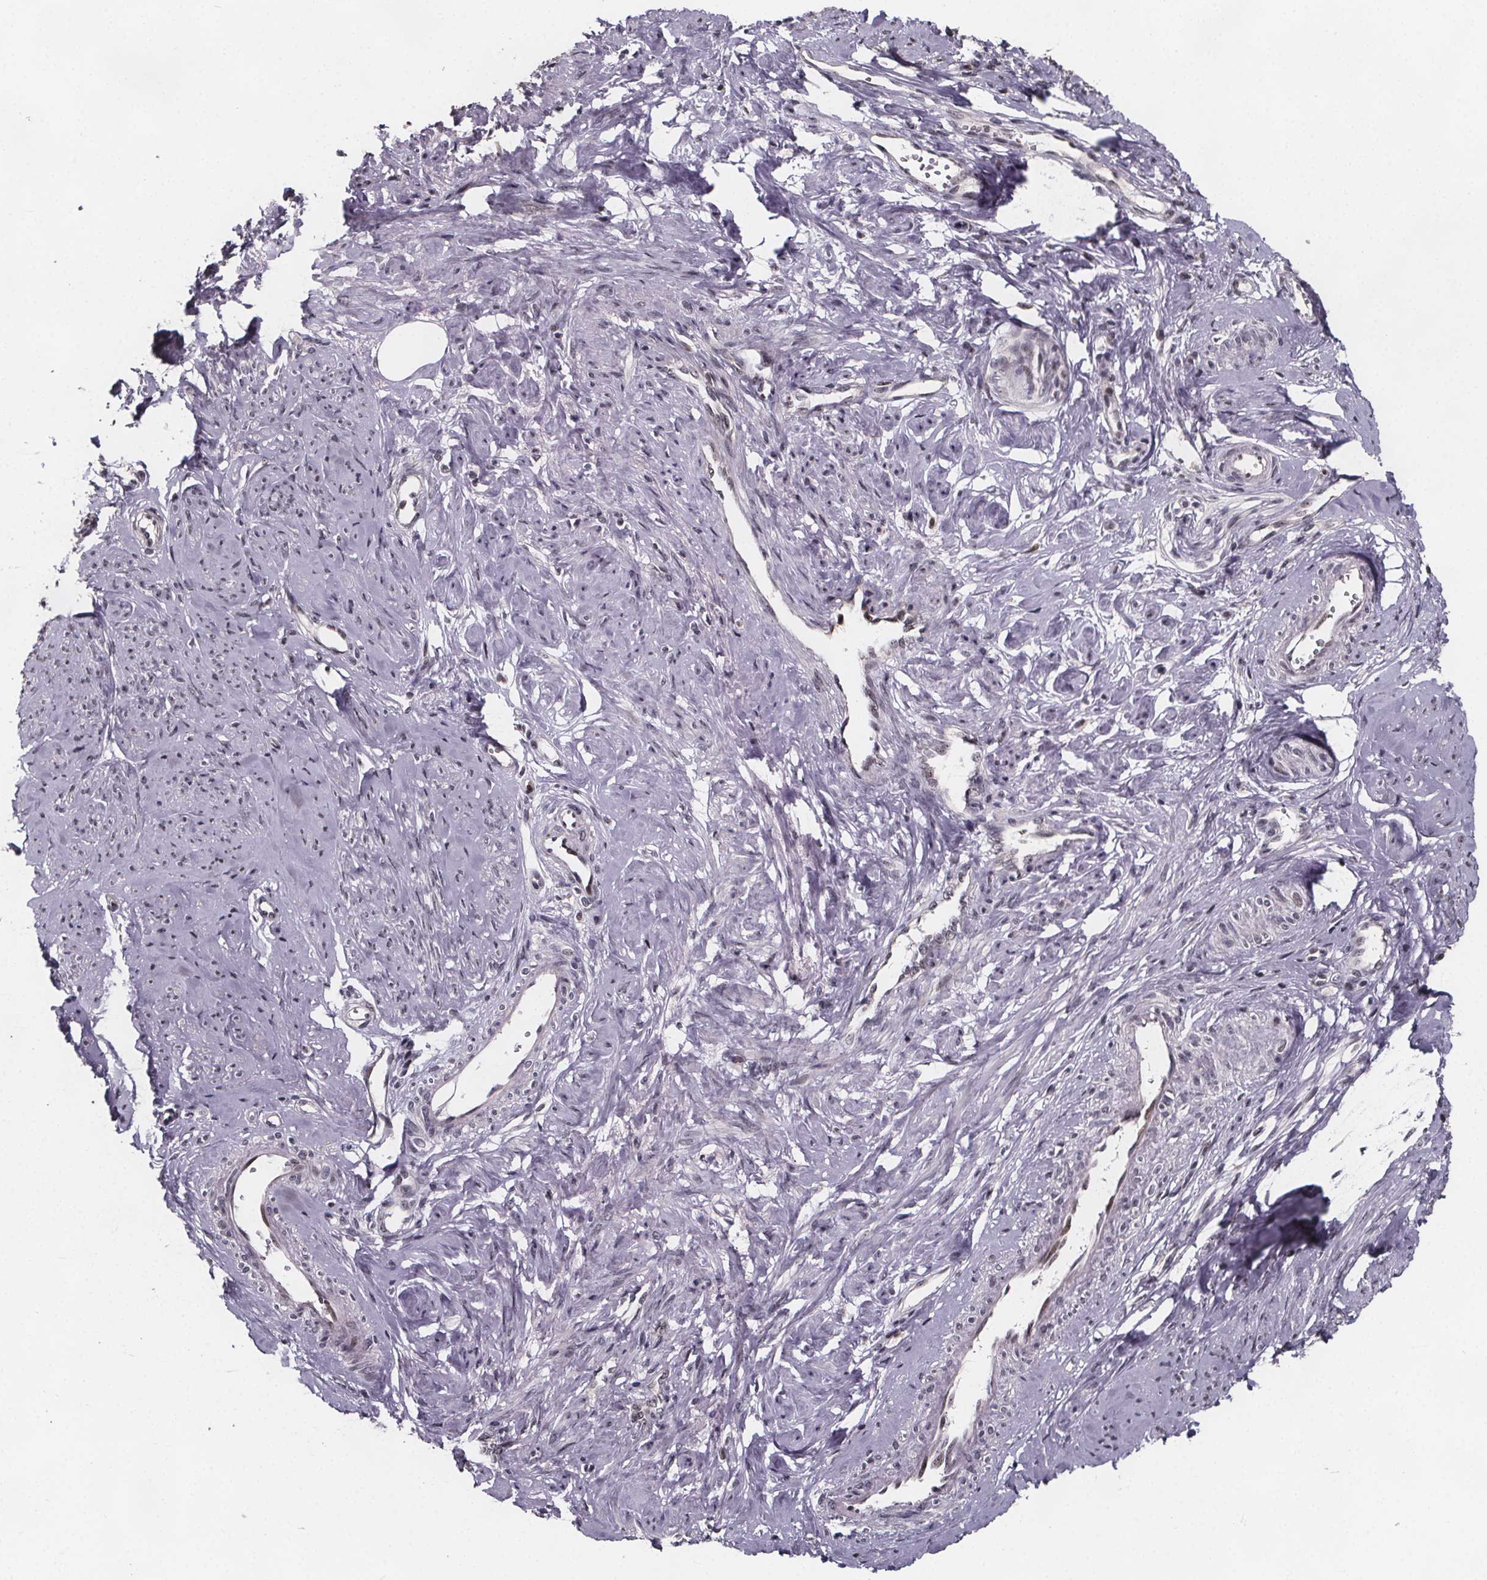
{"staining": {"intensity": "weak", "quantity": "<25%", "location": "nuclear"}, "tissue": "smooth muscle", "cell_type": "Smooth muscle cells", "image_type": "normal", "snomed": [{"axis": "morphology", "description": "Normal tissue, NOS"}, {"axis": "topography", "description": "Smooth muscle"}], "caption": "Smooth muscle cells show no significant staining in benign smooth muscle.", "gene": "U2SURP", "patient": {"sex": "female", "age": 48}}